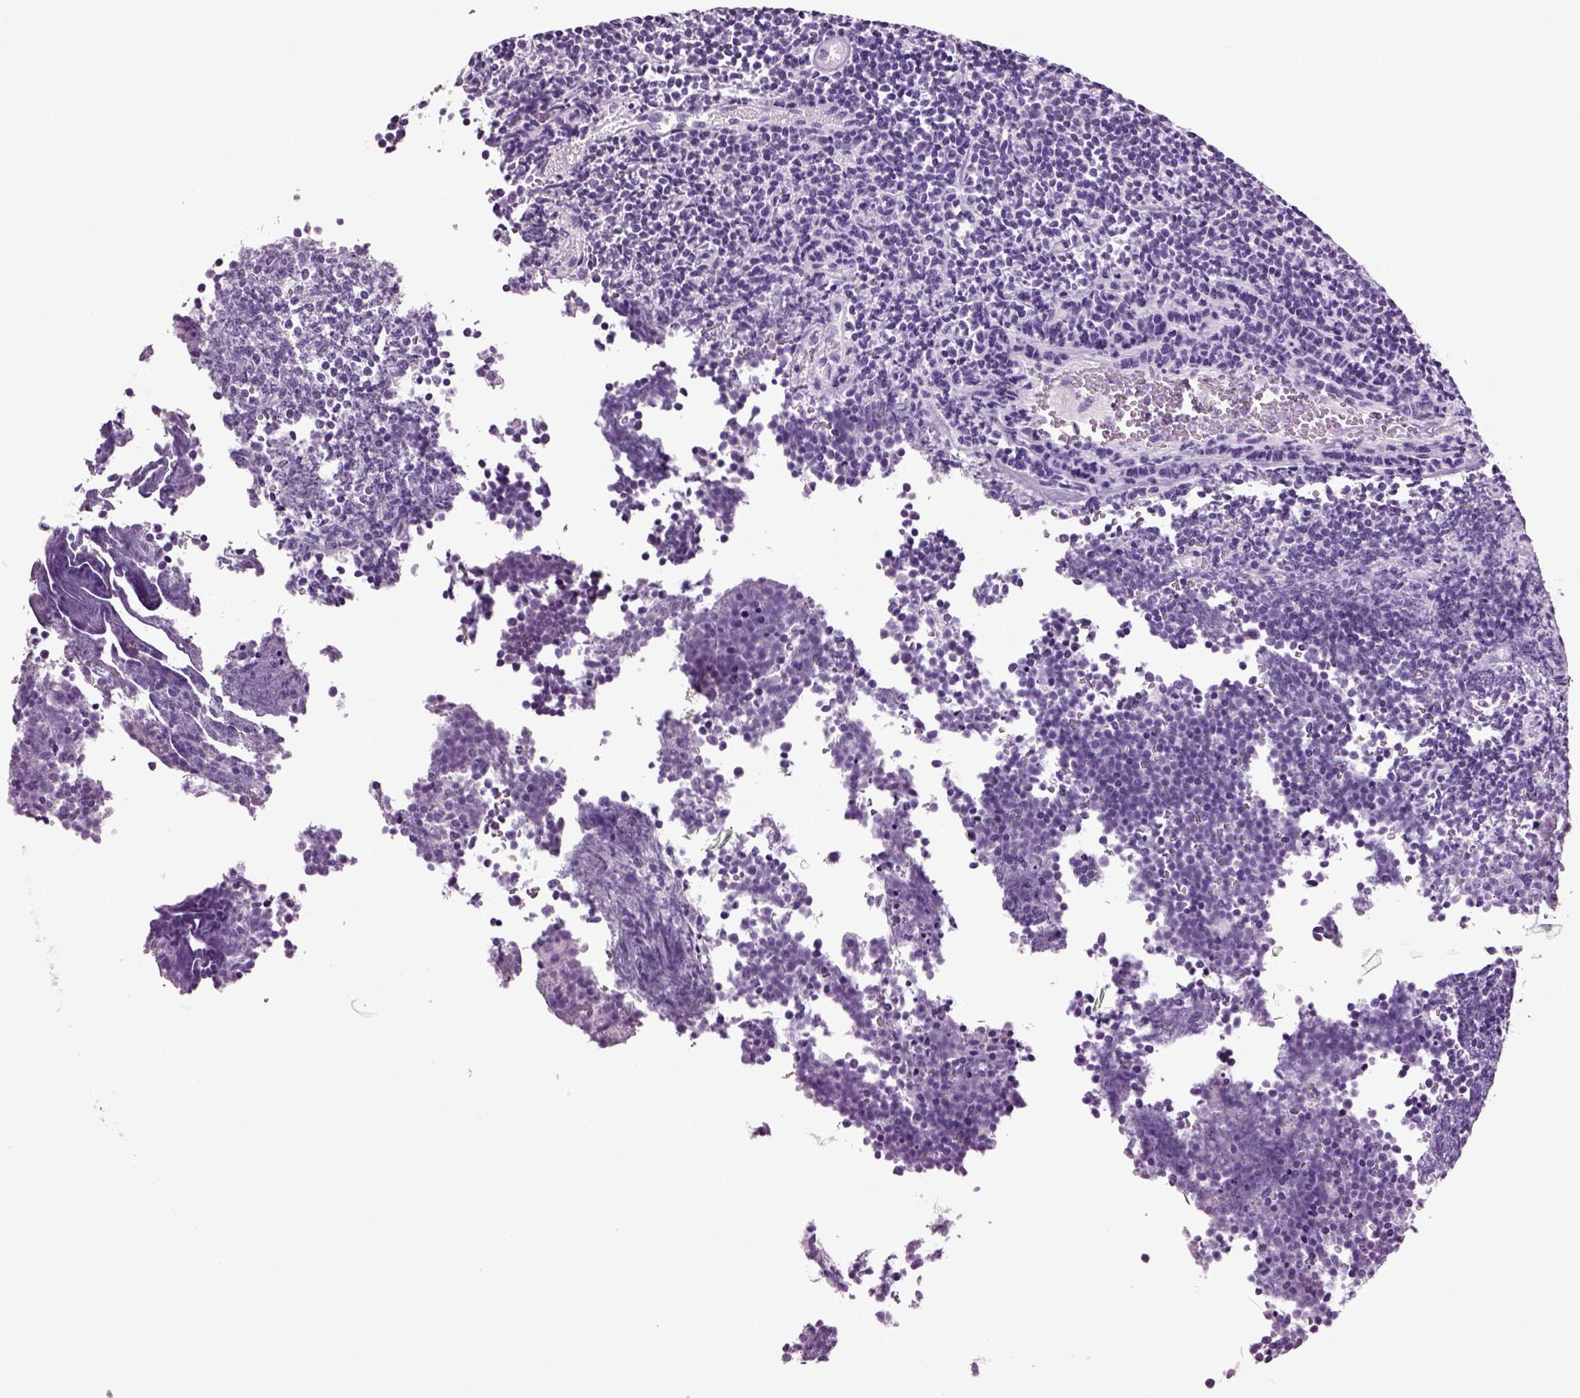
{"staining": {"intensity": "negative", "quantity": "none", "location": "none"}, "tissue": "lymphoma", "cell_type": "Tumor cells", "image_type": "cancer", "snomed": [{"axis": "morphology", "description": "Malignant lymphoma, non-Hodgkin's type, Low grade"}, {"axis": "topography", "description": "Brain"}], "caption": "IHC of human lymphoma demonstrates no expression in tumor cells. Nuclei are stained in blue.", "gene": "SLC17A6", "patient": {"sex": "female", "age": 66}}